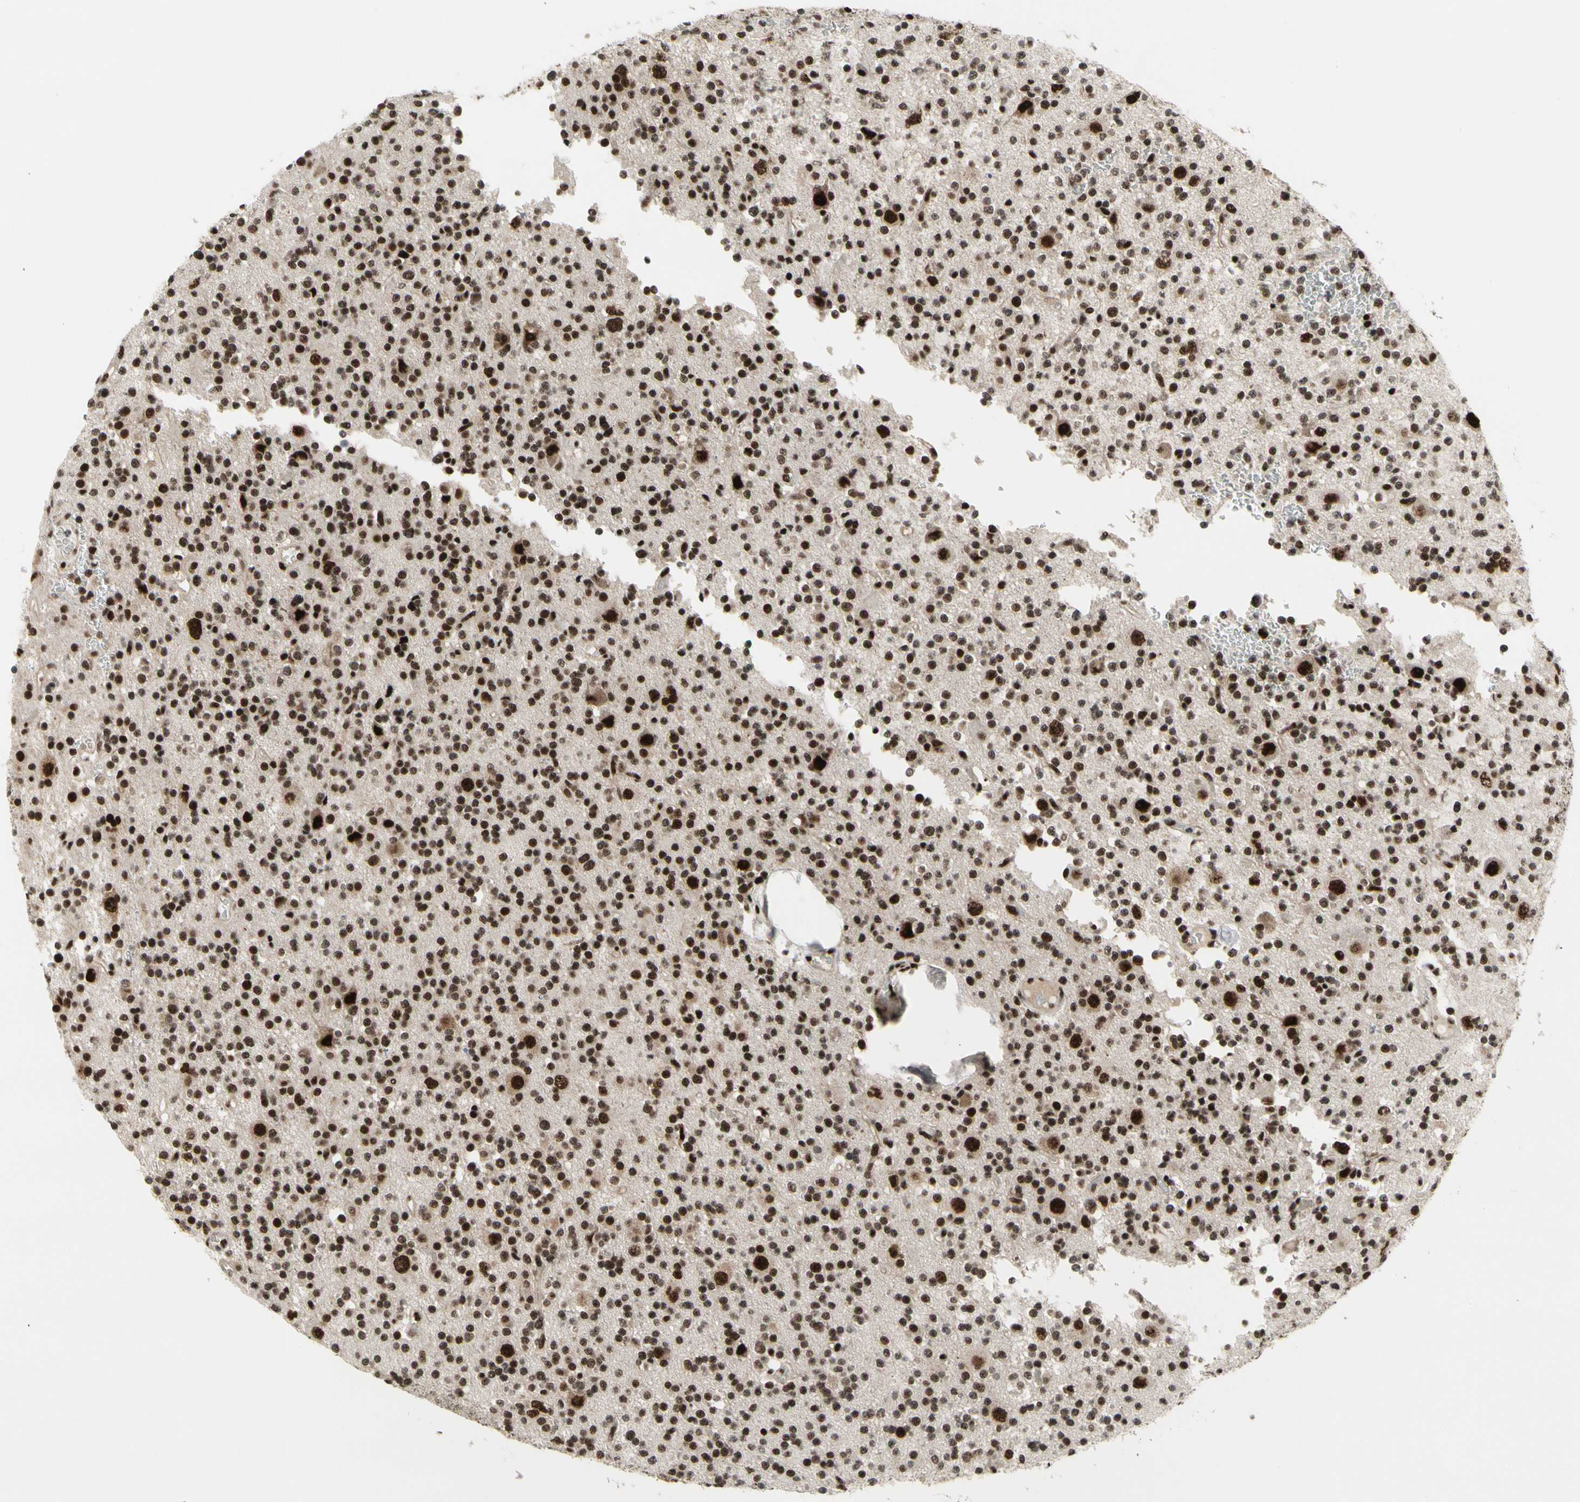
{"staining": {"intensity": "strong", "quantity": ">75%", "location": "nuclear"}, "tissue": "glioma", "cell_type": "Tumor cells", "image_type": "cancer", "snomed": [{"axis": "morphology", "description": "Glioma, malignant, High grade"}, {"axis": "topography", "description": "Brain"}], "caption": "DAB immunohistochemical staining of human glioma reveals strong nuclear protein expression in about >75% of tumor cells. The protein is stained brown, and the nuclei are stained in blue (DAB (3,3'-diaminobenzidine) IHC with brightfield microscopy, high magnification).", "gene": "SRSF11", "patient": {"sex": "male", "age": 47}}